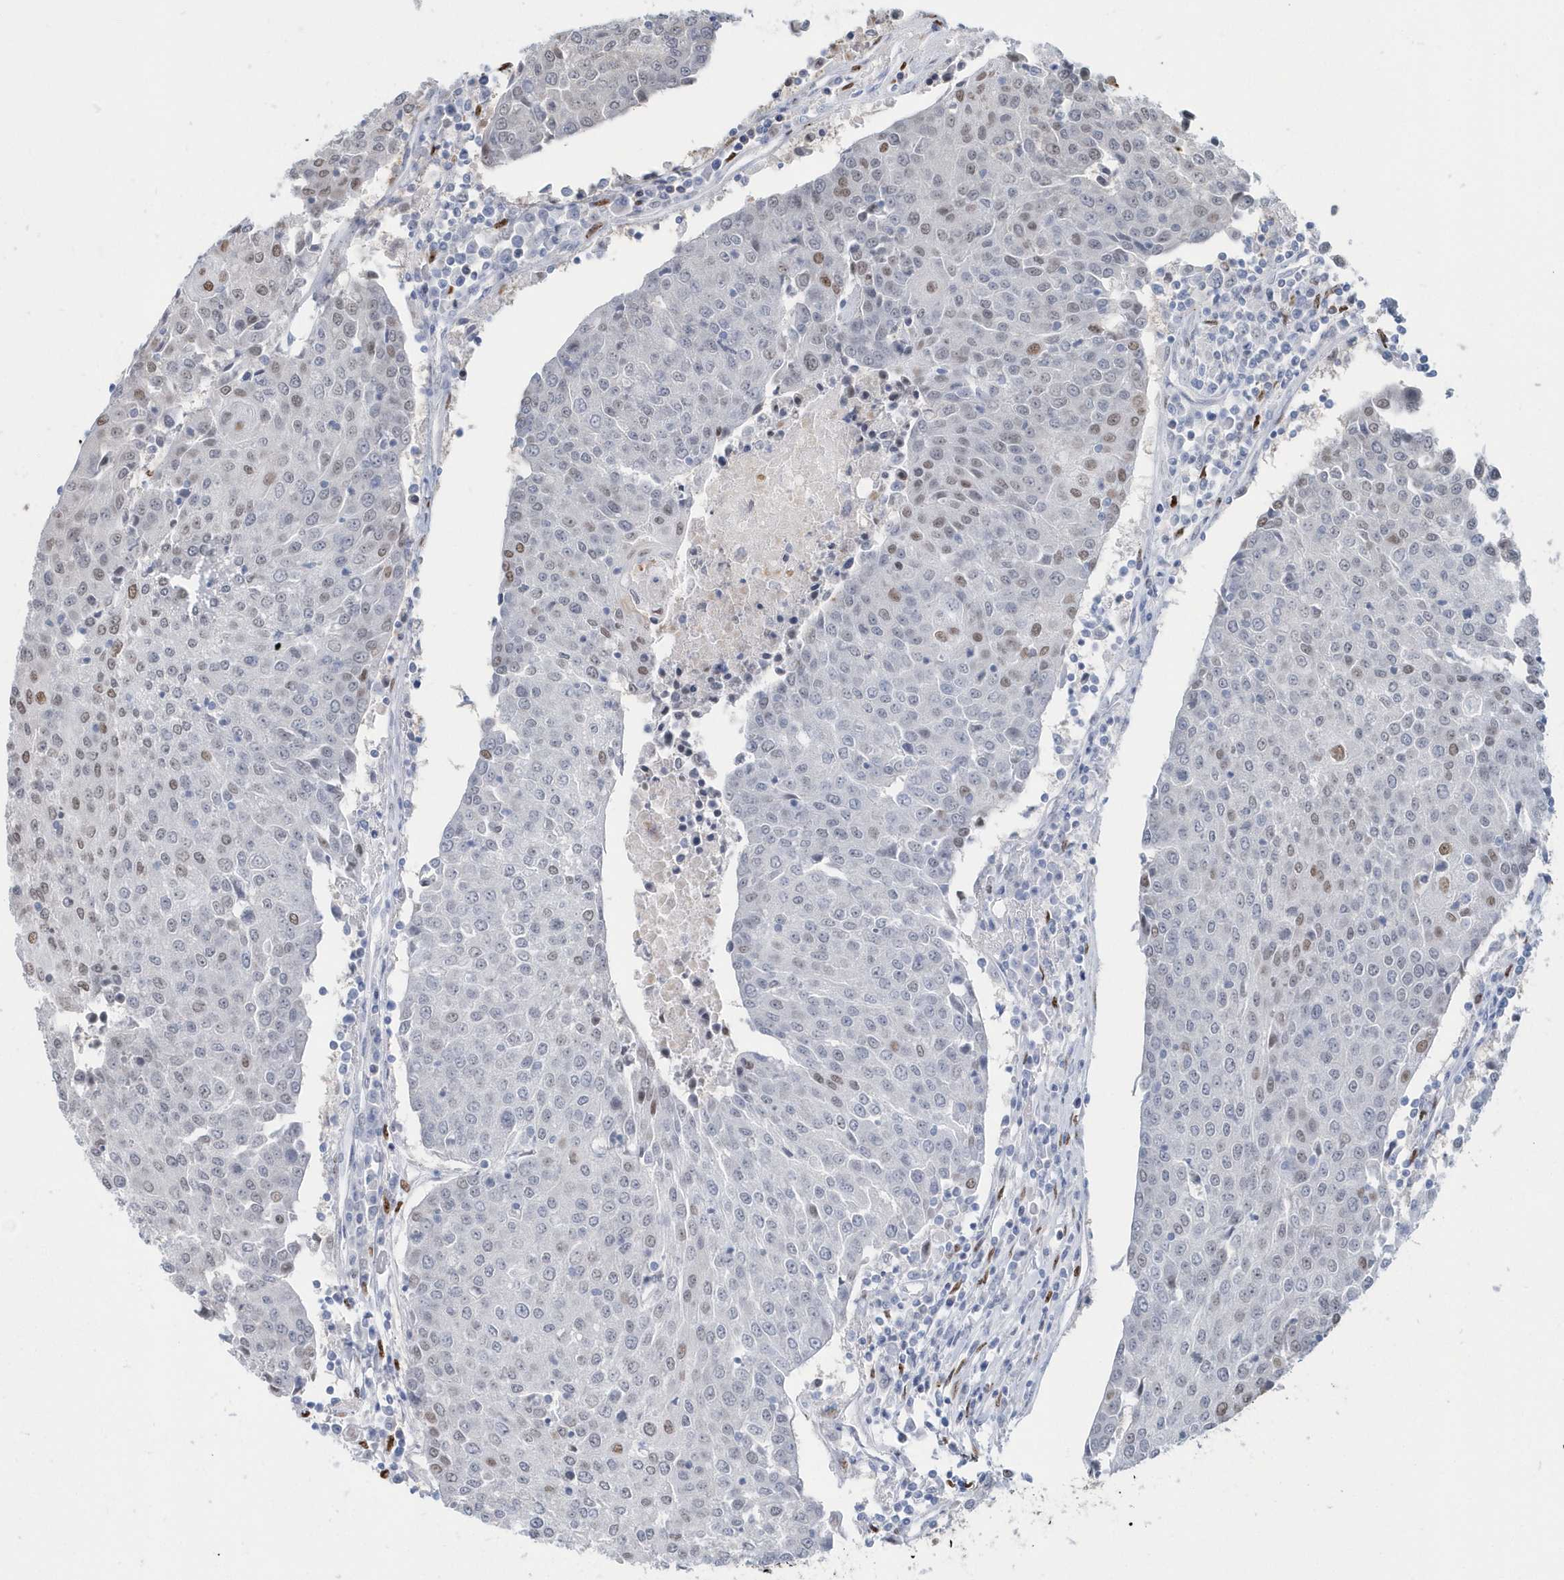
{"staining": {"intensity": "moderate", "quantity": "<25%", "location": "nuclear"}, "tissue": "urothelial cancer", "cell_type": "Tumor cells", "image_type": "cancer", "snomed": [{"axis": "morphology", "description": "Urothelial carcinoma, High grade"}, {"axis": "topography", "description": "Urinary bladder"}], "caption": "Urothelial cancer tissue demonstrates moderate nuclear staining in approximately <25% of tumor cells Immunohistochemistry (ihc) stains the protein of interest in brown and the nuclei are stained blue.", "gene": "MACROH2A2", "patient": {"sex": "female", "age": 85}}